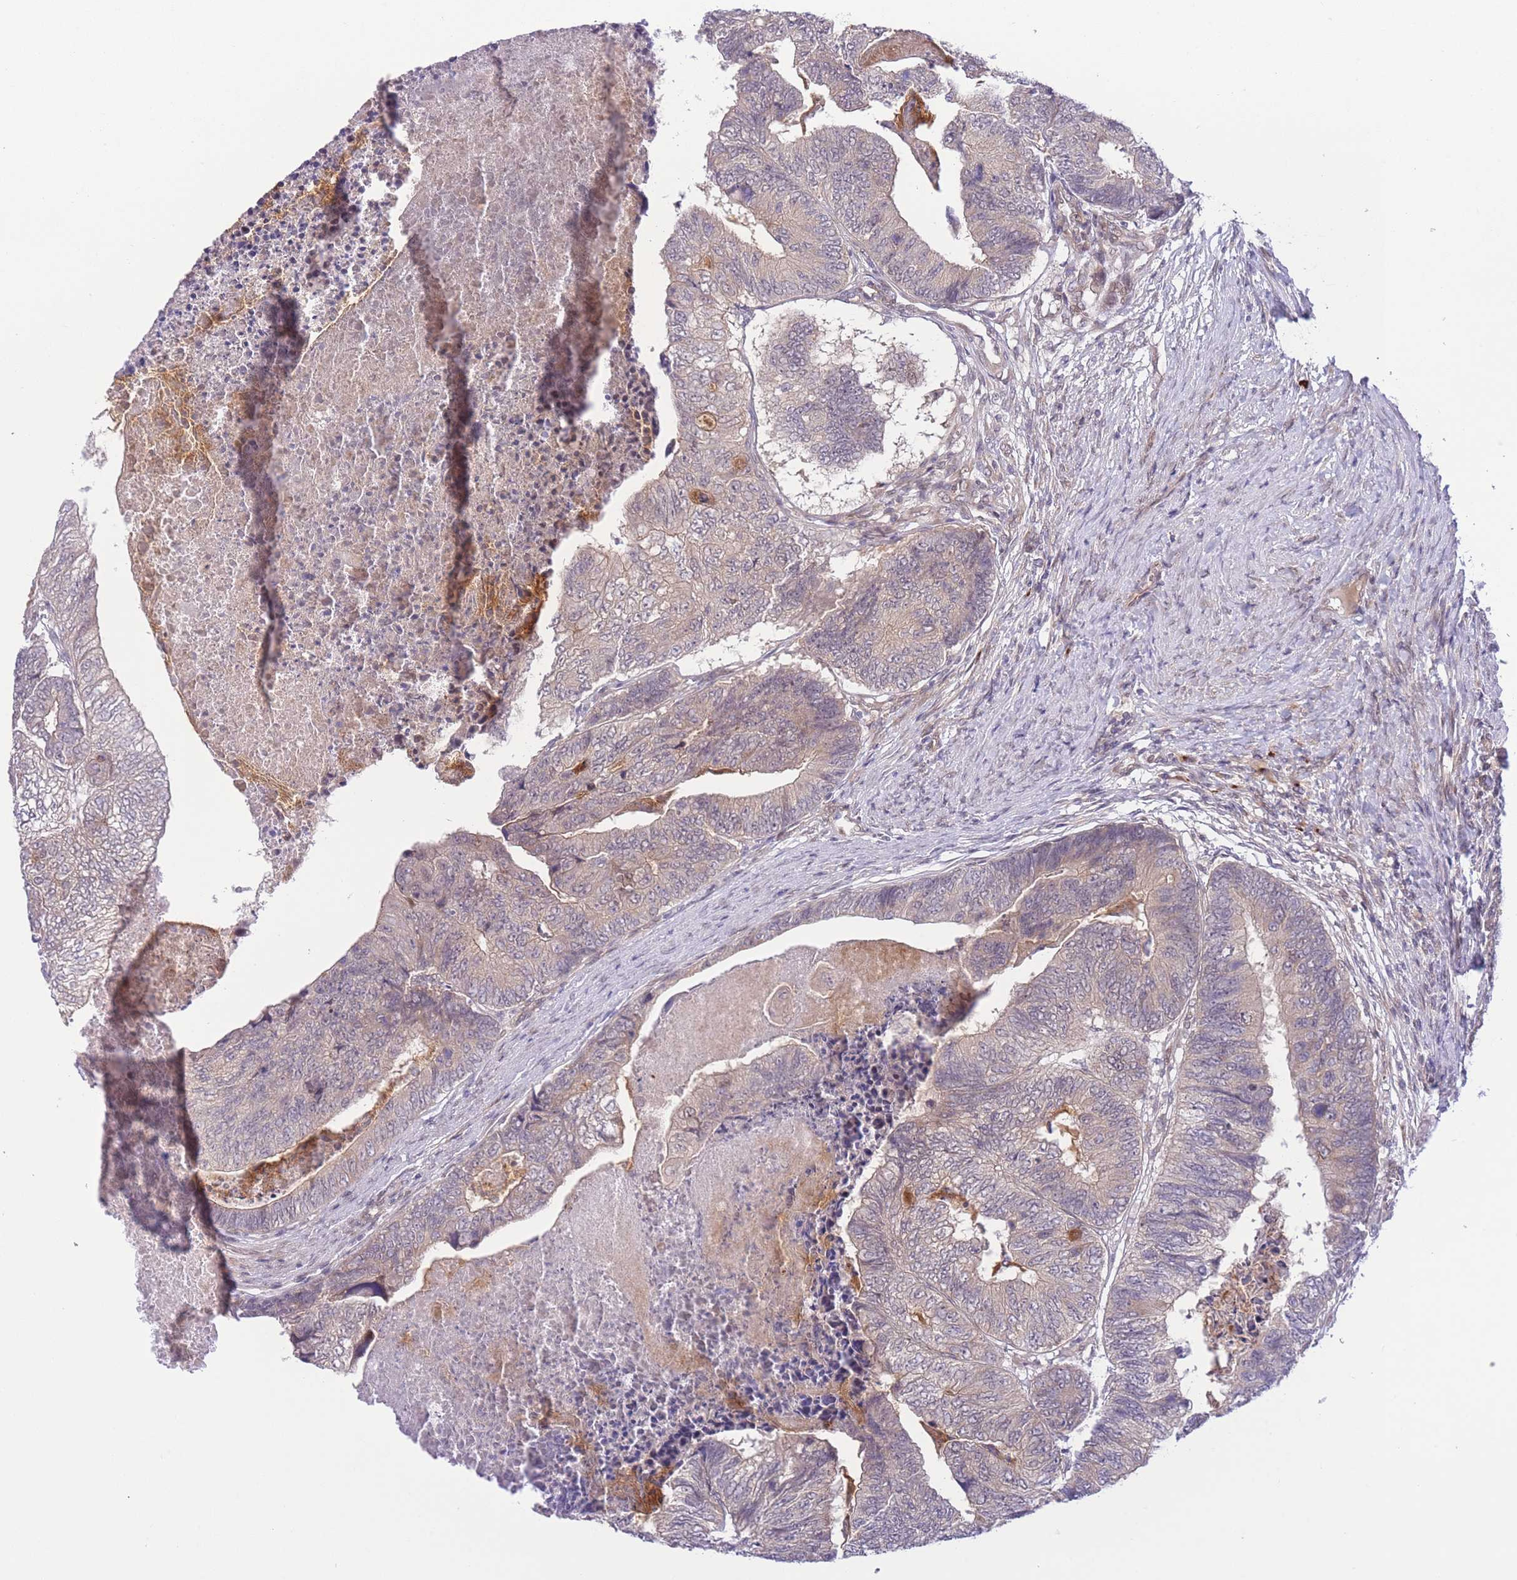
{"staining": {"intensity": "strong", "quantity": "<25%", "location": "cytoplasmic/membranous"}, "tissue": "colorectal cancer", "cell_type": "Tumor cells", "image_type": "cancer", "snomed": [{"axis": "morphology", "description": "Adenocarcinoma, NOS"}, {"axis": "topography", "description": "Colon"}], "caption": "This is a histology image of immunohistochemistry staining of colorectal adenocarcinoma, which shows strong staining in the cytoplasmic/membranous of tumor cells.", "gene": "CDC25B", "patient": {"sex": "female", "age": 67}}